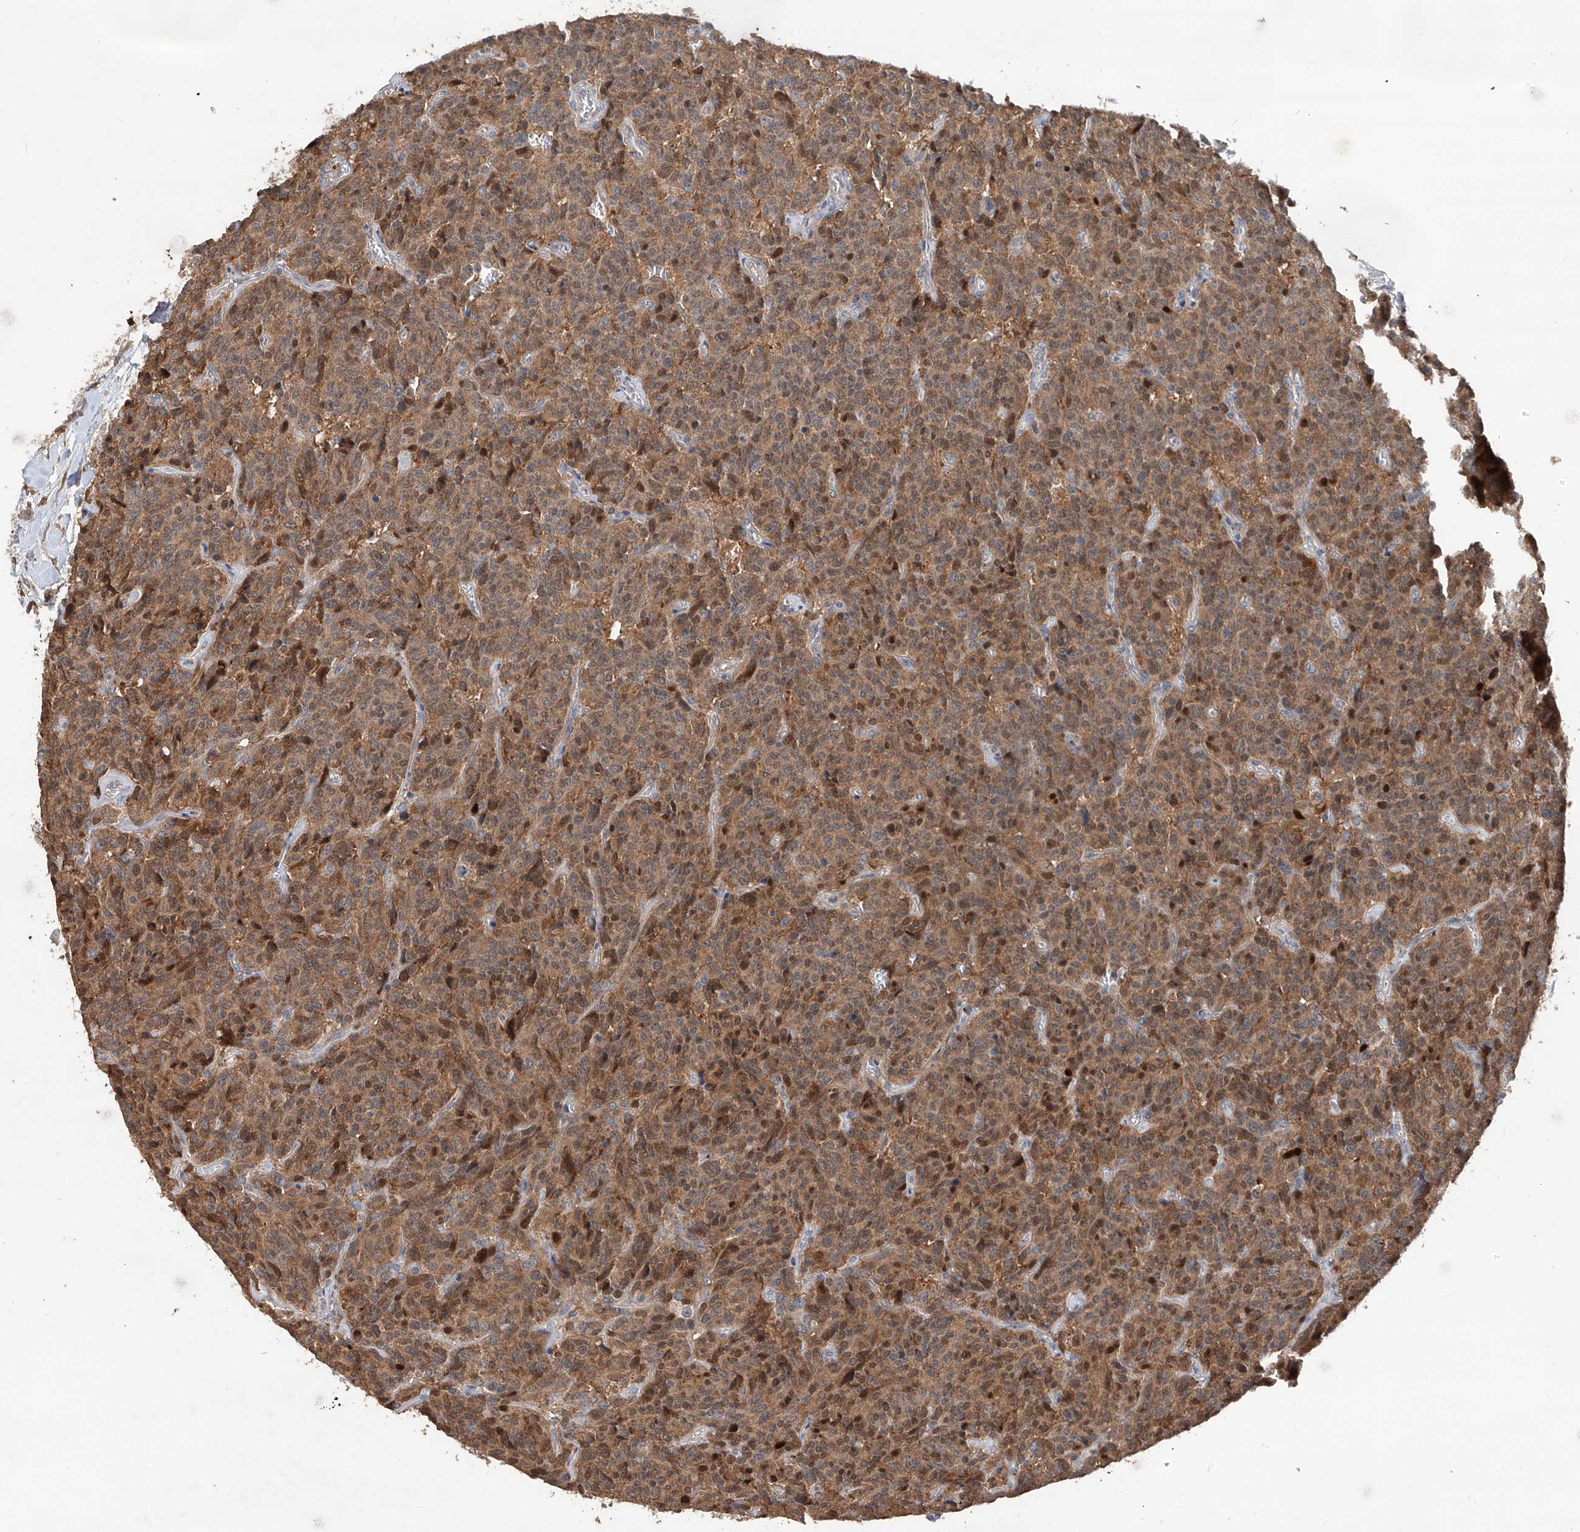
{"staining": {"intensity": "moderate", "quantity": ">75%", "location": "cytoplasmic/membranous"}, "tissue": "carcinoid", "cell_type": "Tumor cells", "image_type": "cancer", "snomed": [{"axis": "morphology", "description": "Carcinoid, malignant, NOS"}, {"axis": "topography", "description": "Lung"}], "caption": "This is an image of IHC staining of malignant carcinoid, which shows moderate positivity in the cytoplasmic/membranous of tumor cells.", "gene": "EDN1", "patient": {"sex": "female", "age": 46}}